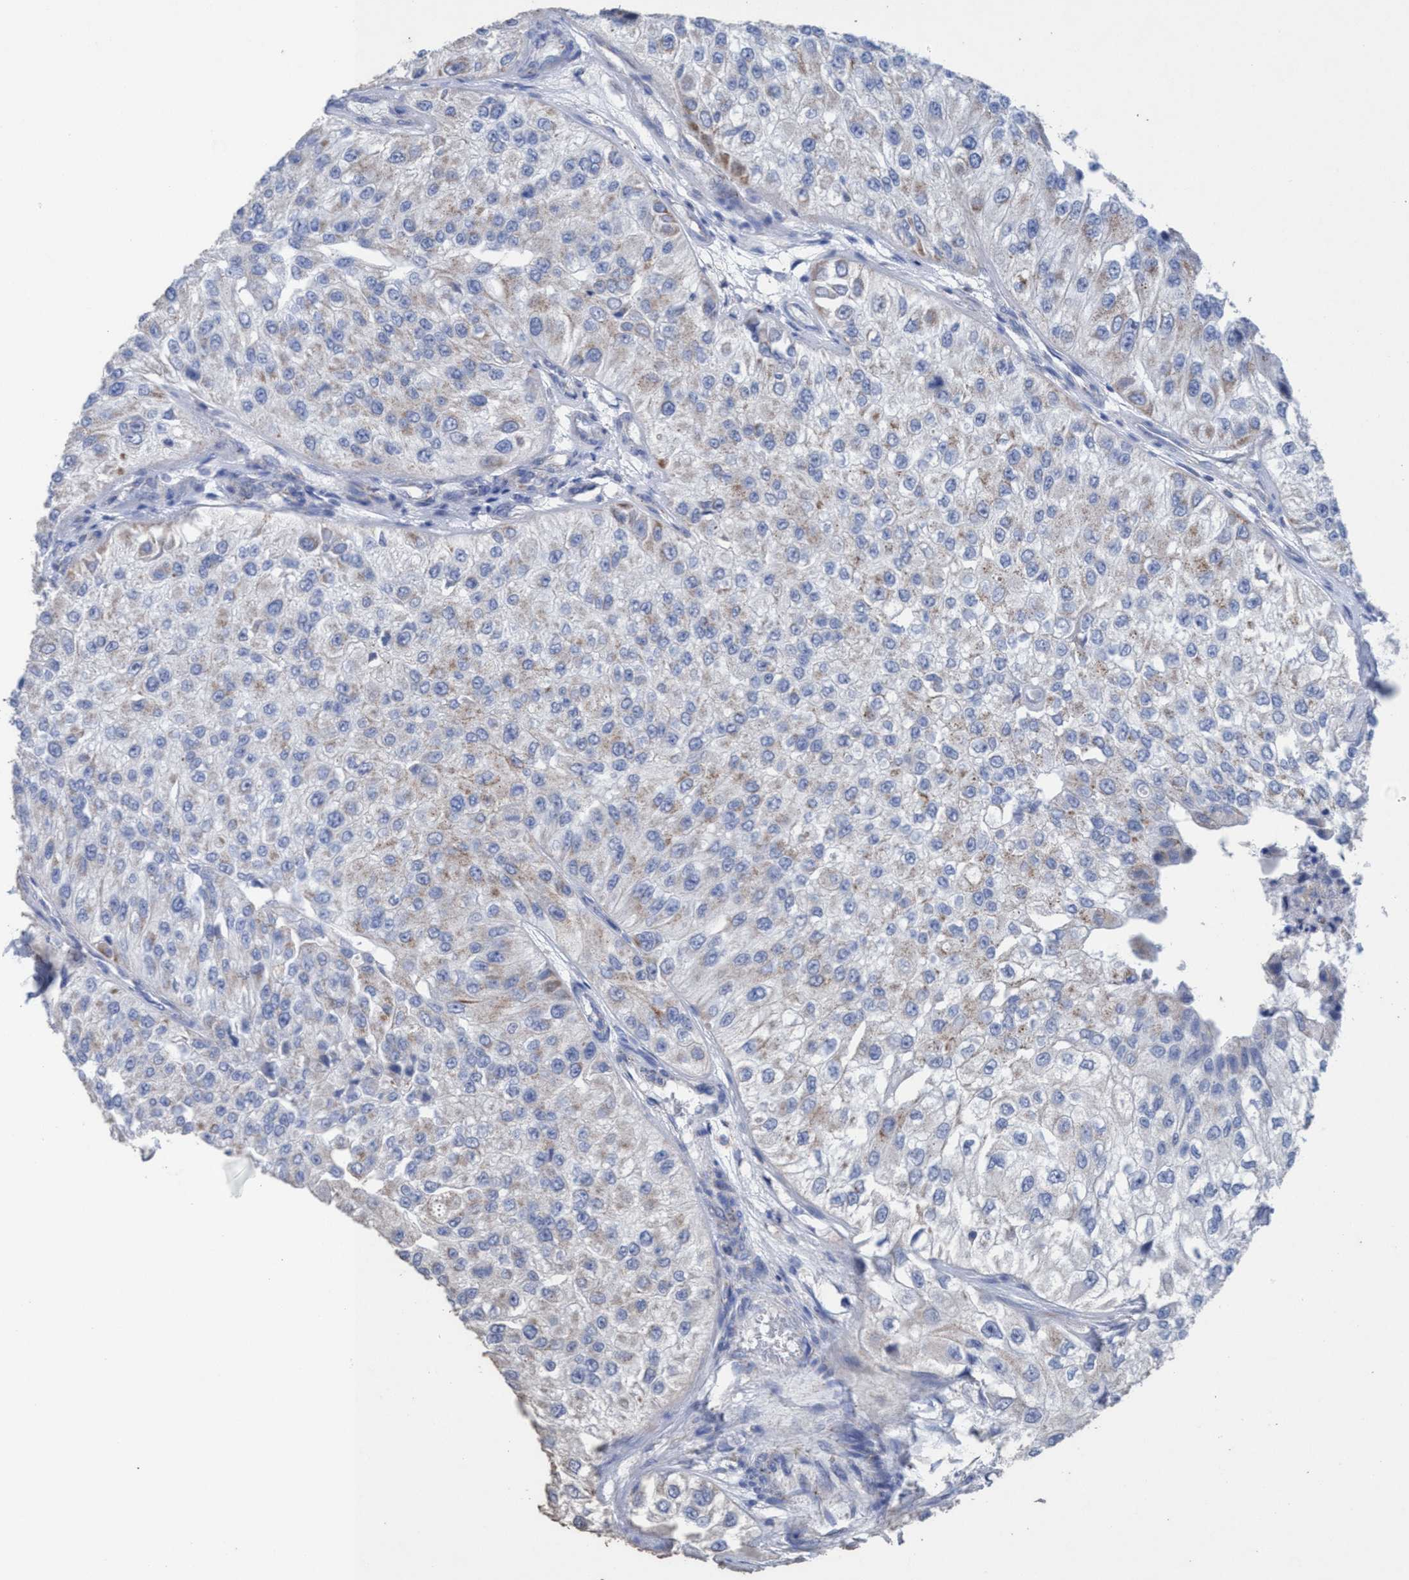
{"staining": {"intensity": "weak", "quantity": "<25%", "location": "cytoplasmic/membranous"}, "tissue": "urothelial cancer", "cell_type": "Tumor cells", "image_type": "cancer", "snomed": [{"axis": "morphology", "description": "Urothelial carcinoma, High grade"}, {"axis": "topography", "description": "Kidney"}, {"axis": "topography", "description": "Urinary bladder"}], "caption": "Tumor cells are negative for protein expression in human high-grade urothelial carcinoma.", "gene": "RSAD1", "patient": {"sex": "male", "age": 77}}